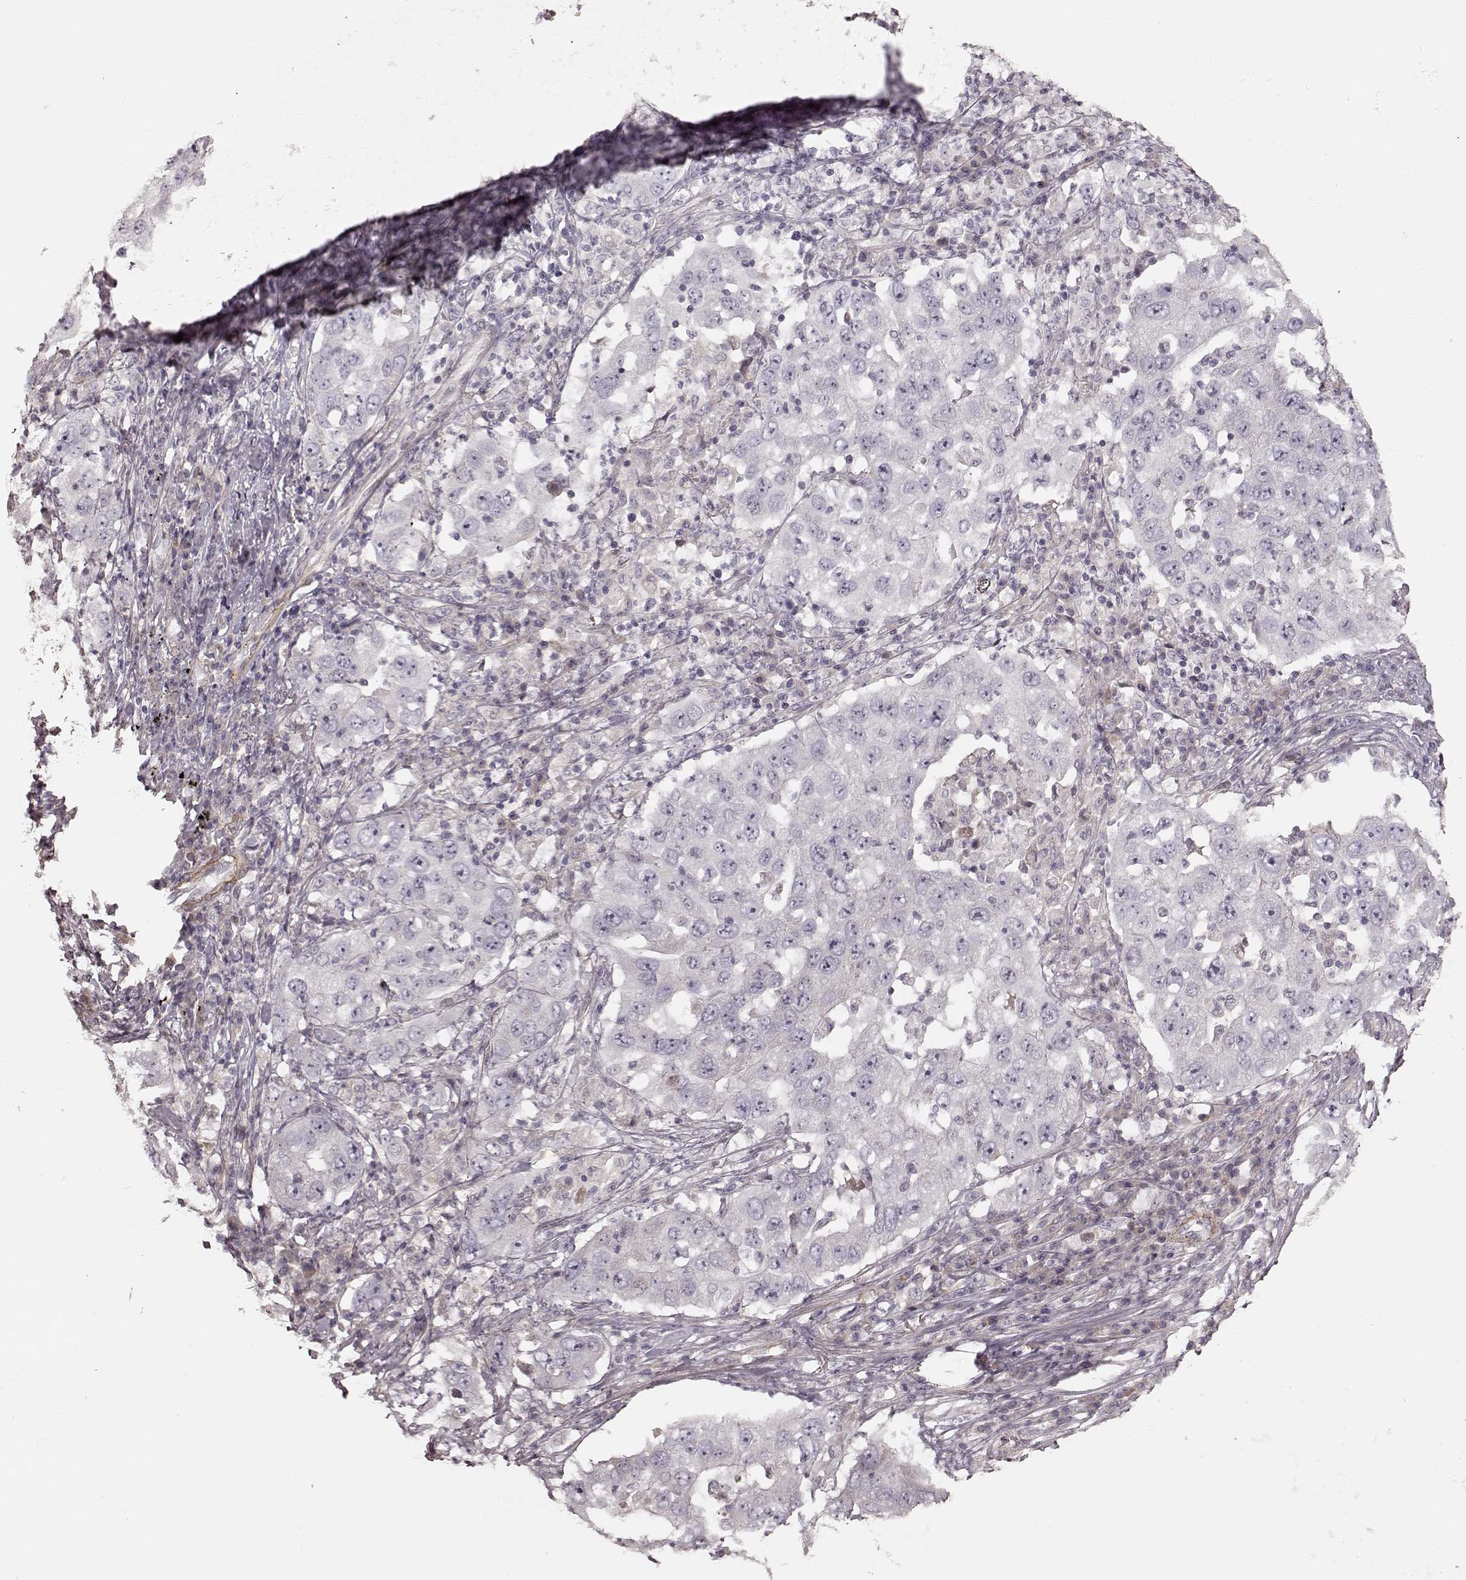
{"staining": {"intensity": "negative", "quantity": "none", "location": "none"}, "tissue": "lung cancer", "cell_type": "Tumor cells", "image_type": "cancer", "snomed": [{"axis": "morphology", "description": "Adenocarcinoma, NOS"}, {"axis": "topography", "description": "Lung"}], "caption": "A histopathology image of human lung cancer is negative for staining in tumor cells.", "gene": "KCNJ9", "patient": {"sex": "male", "age": 73}}